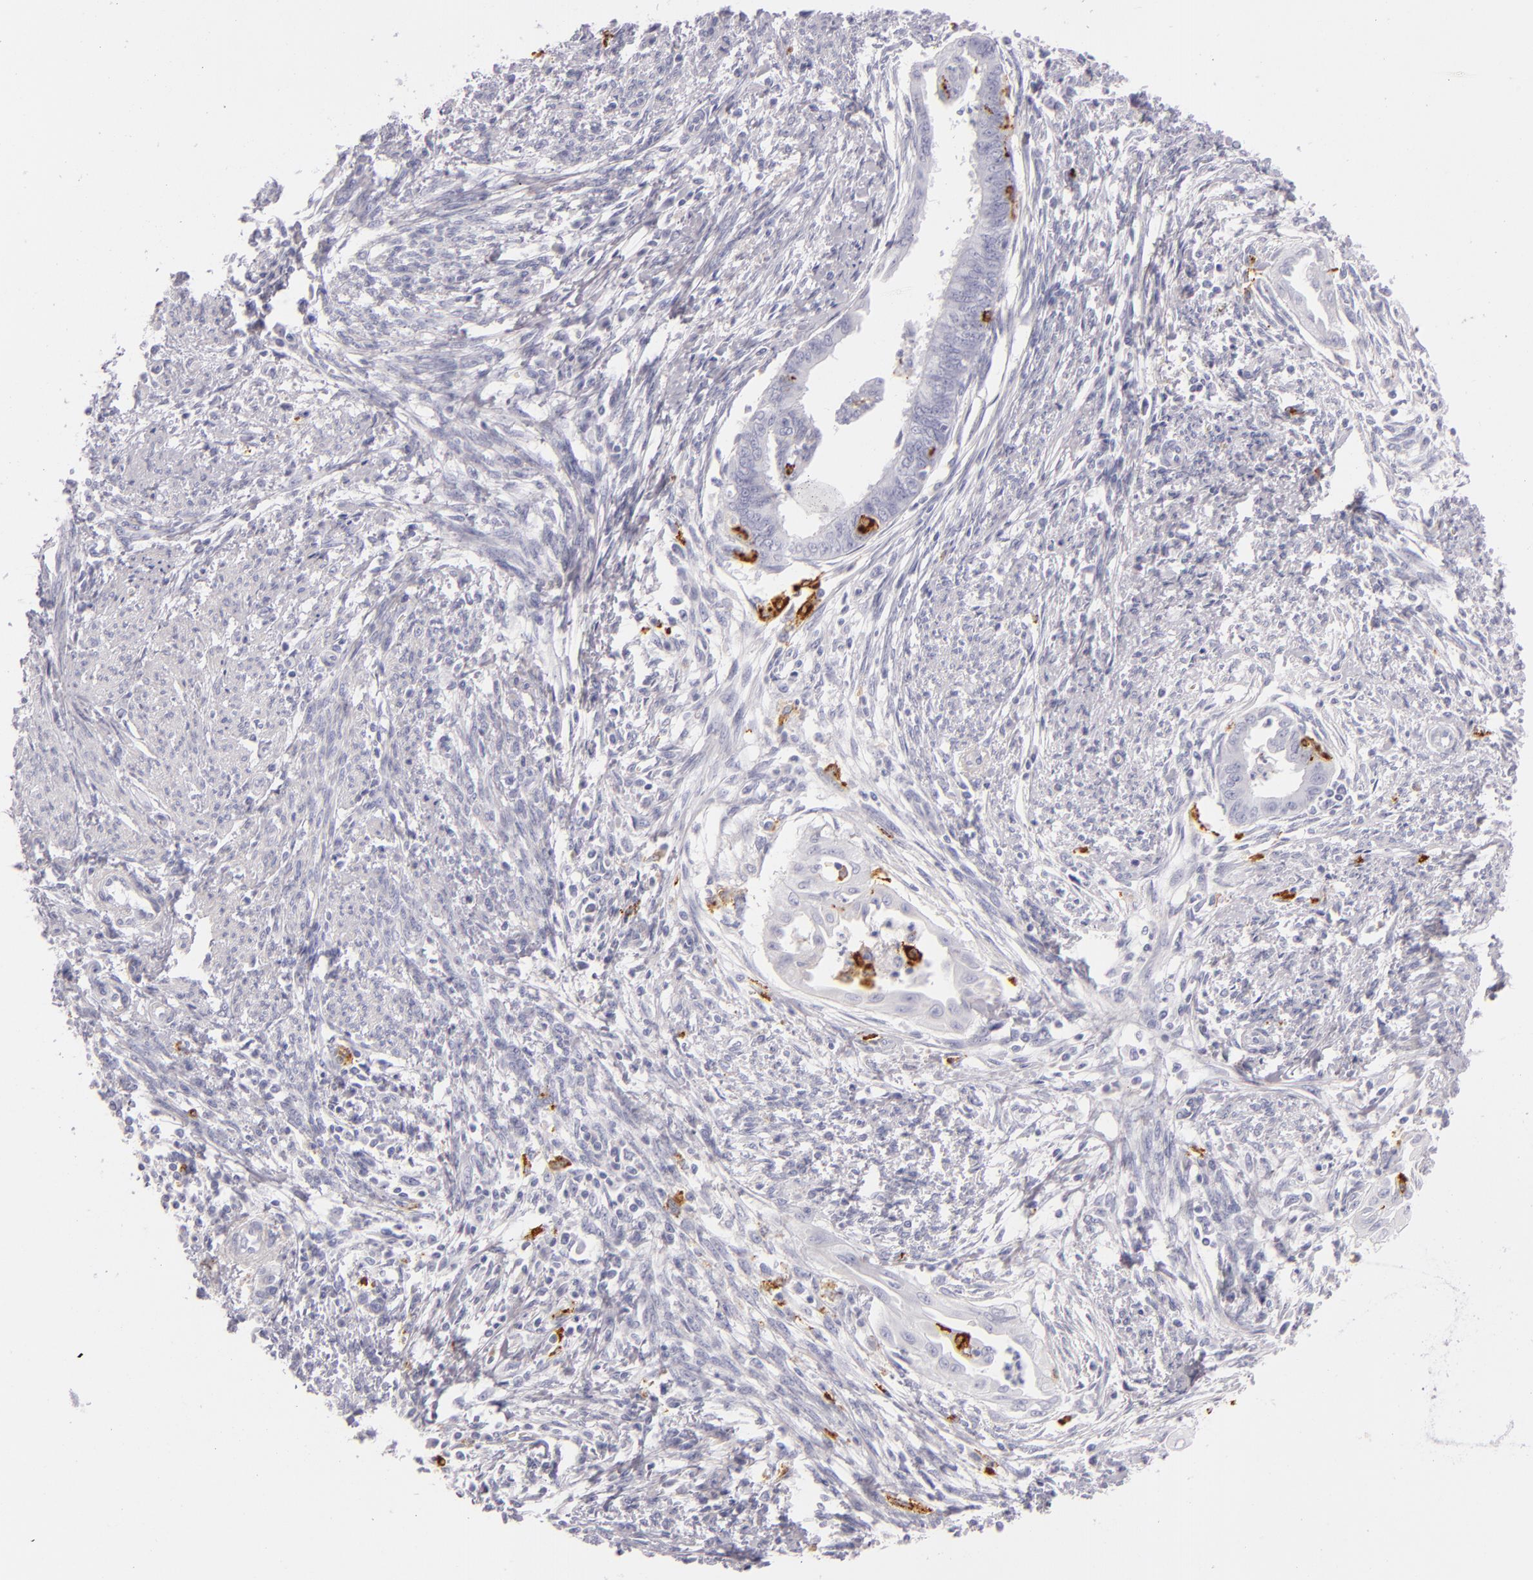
{"staining": {"intensity": "negative", "quantity": "none", "location": "none"}, "tissue": "endometrial cancer", "cell_type": "Tumor cells", "image_type": "cancer", "snomed": [{"axis": "morphology", "description": "Adenocarcinoma, NOS"}, {"axis": "topography", "description": "Endometrium"}], "caption": "Immunohistochemistry (IHC) histopathology image of endometrial cancer stained for a protein (brown), which demonstrates no positivity in tumor cells.", "gene": "CD207", "patient": {"sex": "female", "age": 66}}